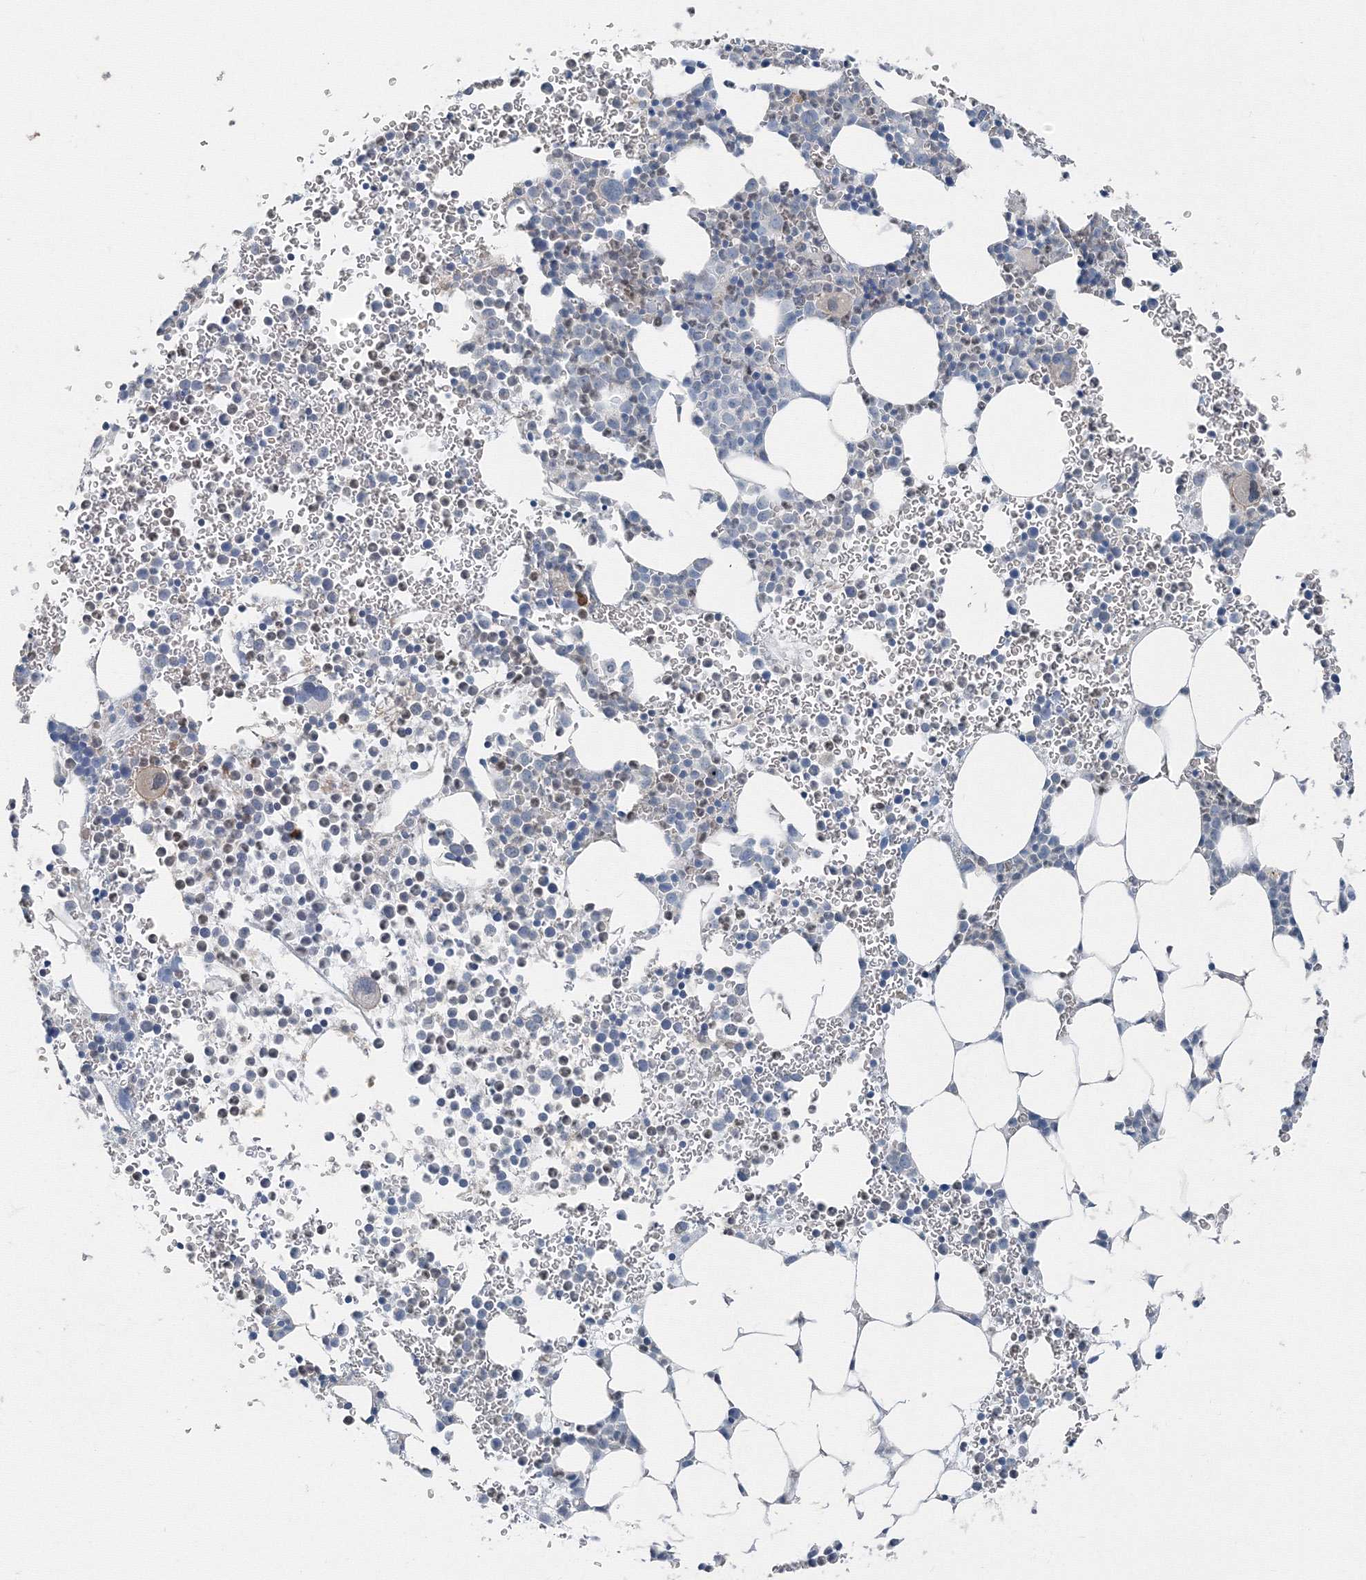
{"staining": {"intensity": "negative", "quantity": "none", "location": "none"}, "tissue": "bone marrow", "cell_type": "Hematopoietic cells", "image_type": "normal", "snomed": [{"axis": "morphology", "description": "Normal tissue, NOS"}, {"axis": "topography", "description": "Bone marrow"}], "caption": "This is a photomicrograph of immunohistochemistry staining of unremarkable bone marrow, which shows no positivity in hematopoietic cells.", "gene": "AASDH", "patient": {"sex": "female", "age": 78}}